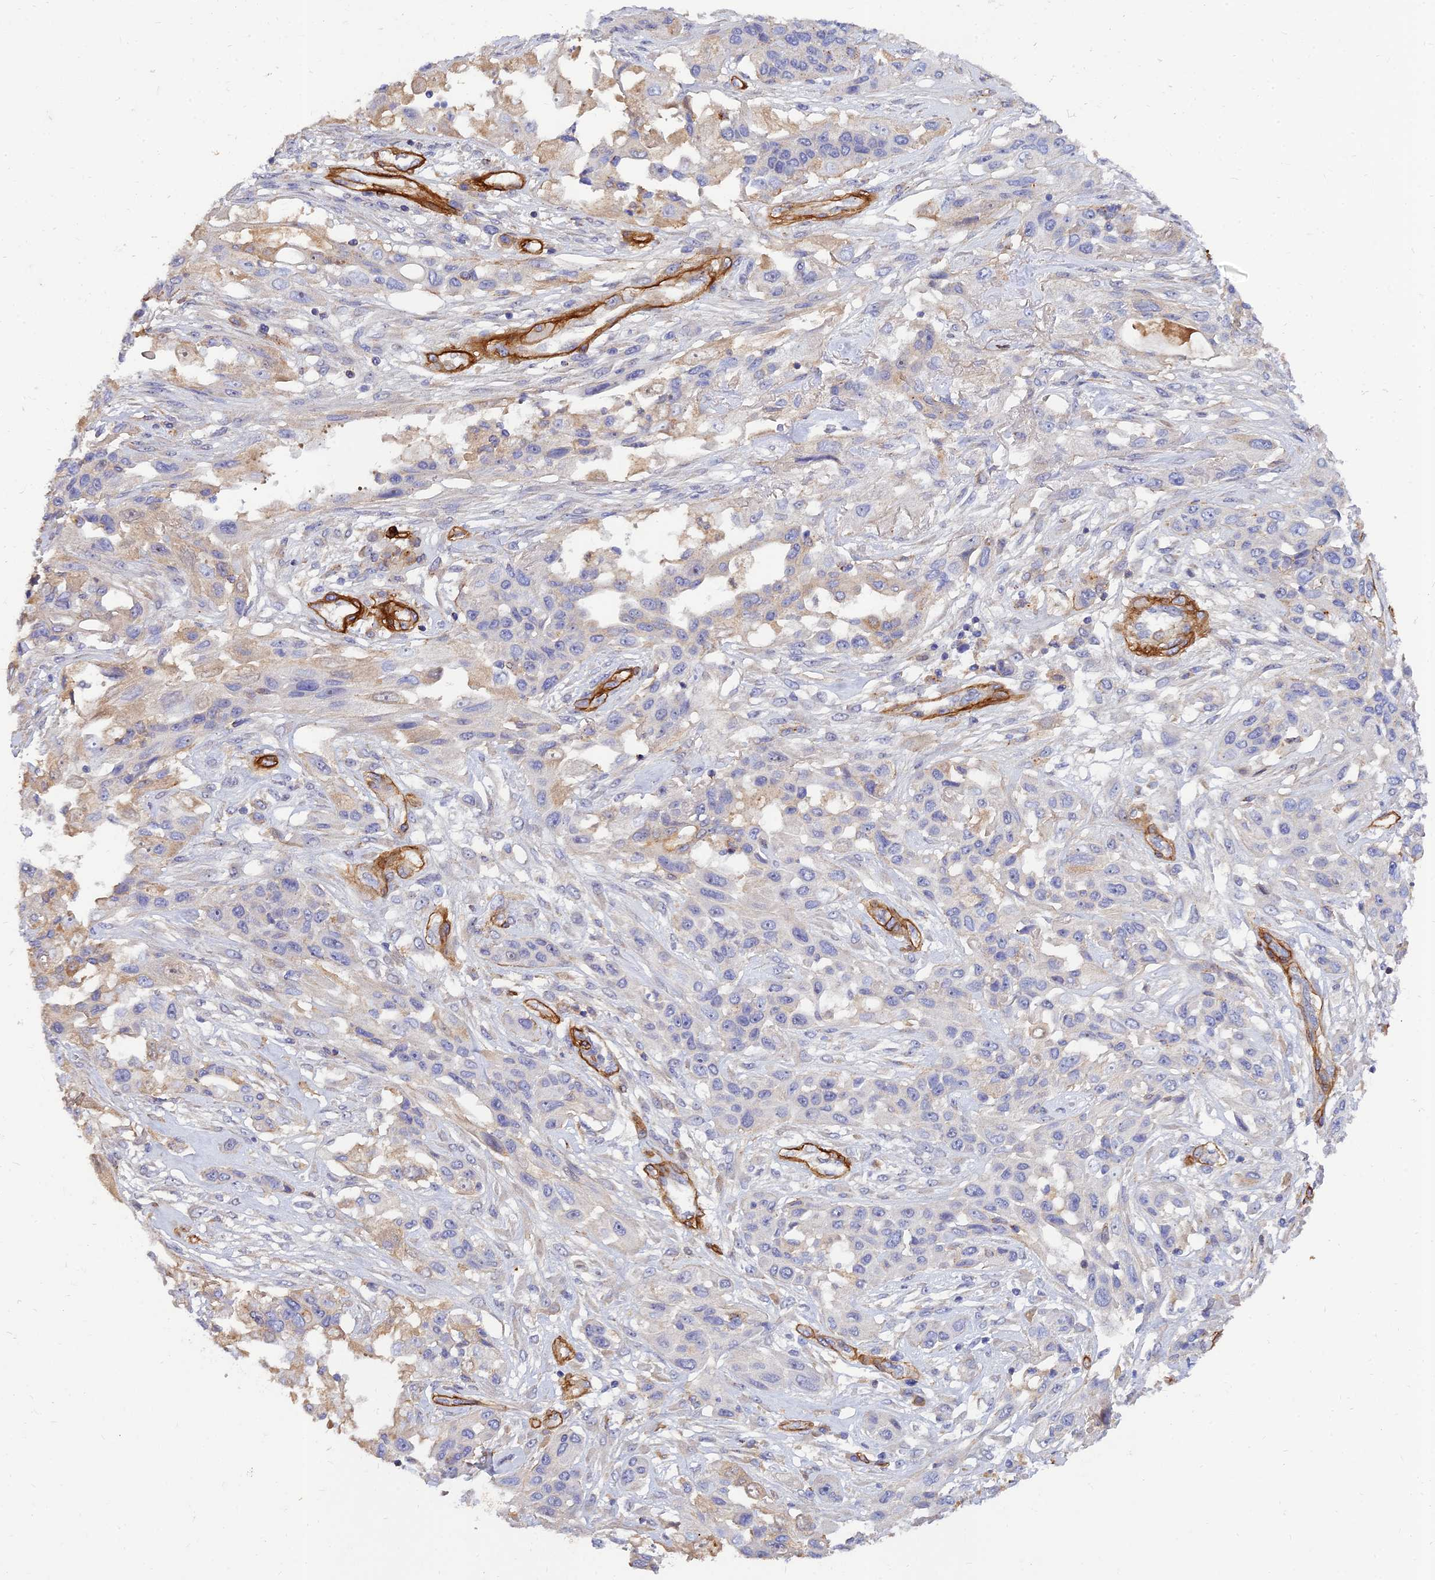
{"staining": {"intensity": "negative", "quantity": "none", "location": "none"}, "tissue": "lung cancer", "cell_type": "Tumor cells", "image_type": "cancer", "snomed": [{"axis": "morphology", "description": "Squamous cell carcinoma, NOS"}, {"axis": "topography", "description": "Lung"}], "caption": "Immunohistochemistry of human lung cancer exhibits no expression in tumor cells.", "gene": "MRPL35", "patient": {"sex": "female", "age": 70}}